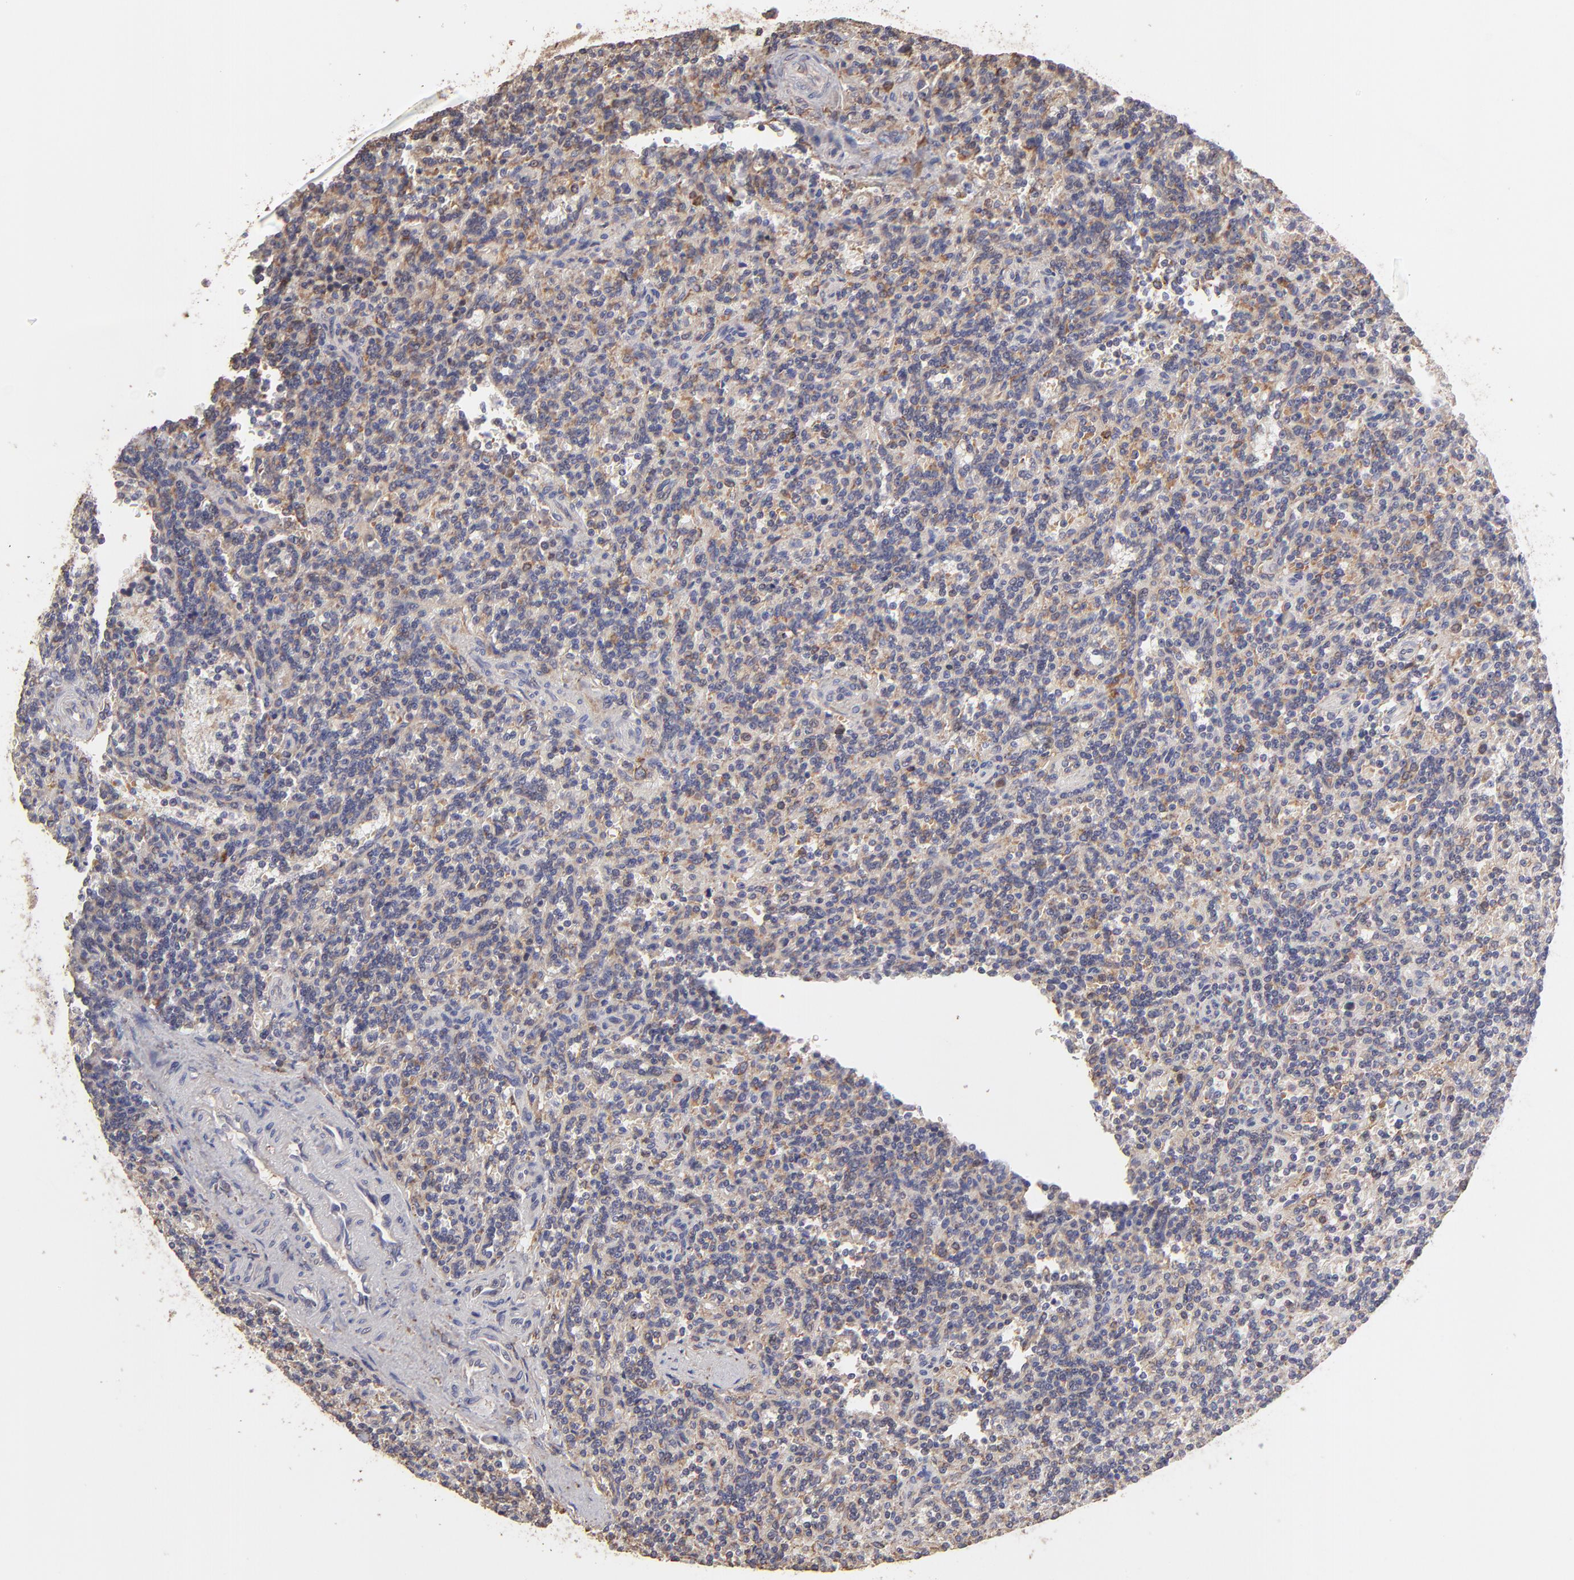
{"staining": {"intensity": "weak", "quantity": ">75%", "location": "cytoplasmic/membranous"}, "tissue": "lymphoma", "cell_type": "Tumor cells", "image_type": "cancer", "snomed": [{"axis": "morphology", "description": "Malignant lymphoma, non-Hodgkin's type, Low grade"}, {"axis": "topography", "description": "Spleen"}], "caption": "DAB (3,3'-diaminobenzidine) immunohistochemical staining of human lymphoma demonstrates weak cytoplasmic/membranous protein positivity in about >75% of tumor cells. (DAB IHC with brightfield microscopy, high magnification).", "gene": "CALR", "patient": {"sex": "male", "age": 73}}